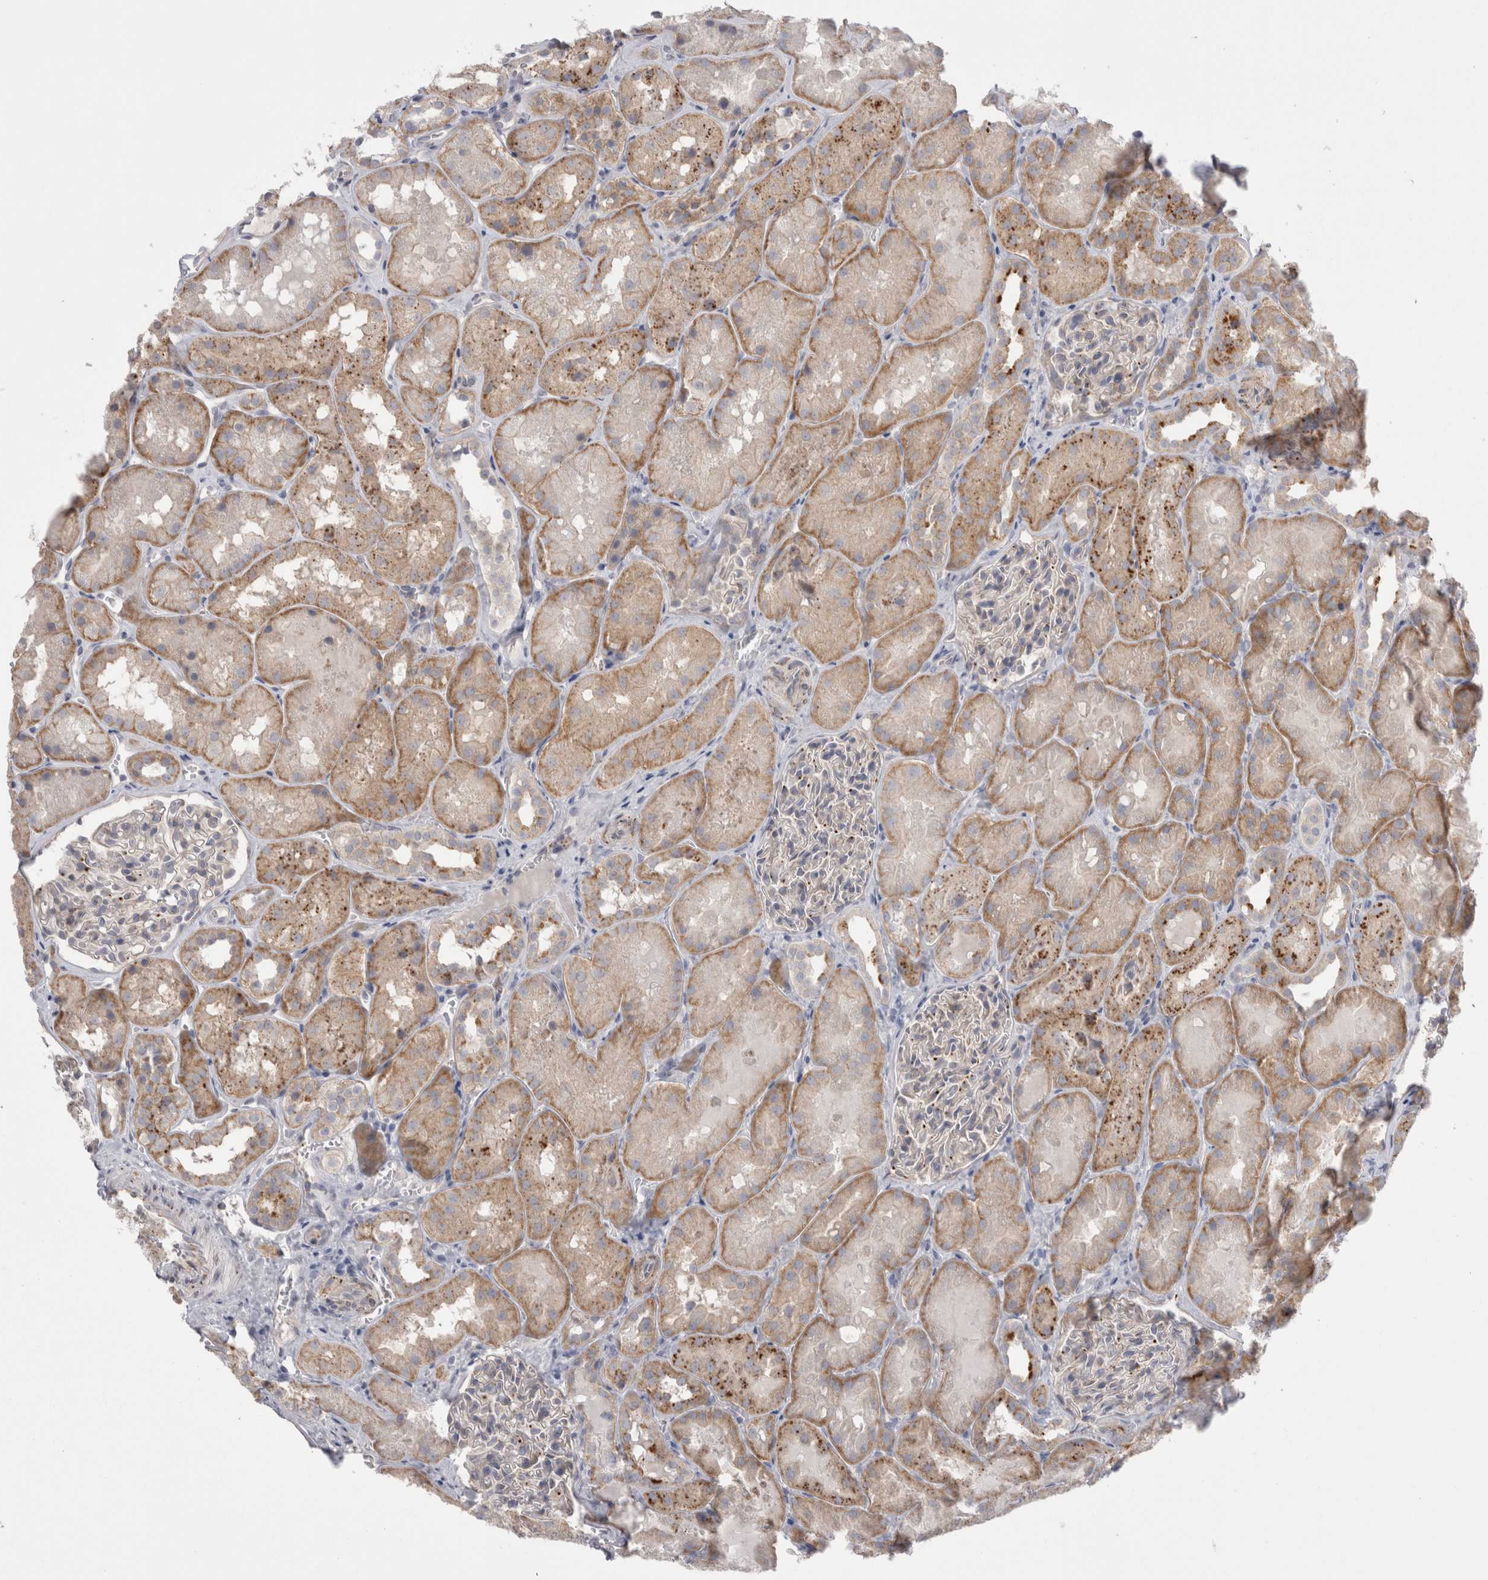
{"staining": {"intensity": "weak", "quantity": "<25%", "location": "cytoplasmic/membranous"}, "tissue": "kidney", "cell_type": "Cells in glomeruli", "image_type": "normal", "snomed": [{"axis": "morphology", "description": "Normal tissue, NOS"}, {"axis": "topography", "description": "Kidney"}], "caption": "There is no significant positivity in cells in glomeruli of kidney. (Stains: DAB (3,3'-diaminobenzidine) immunohistochemistry with hematoxylin counter stain, Microscopy: brightfield microscopy at high magnification).", "gene": "EPDR1", "patient": {"sex": "male", "age": 16}}